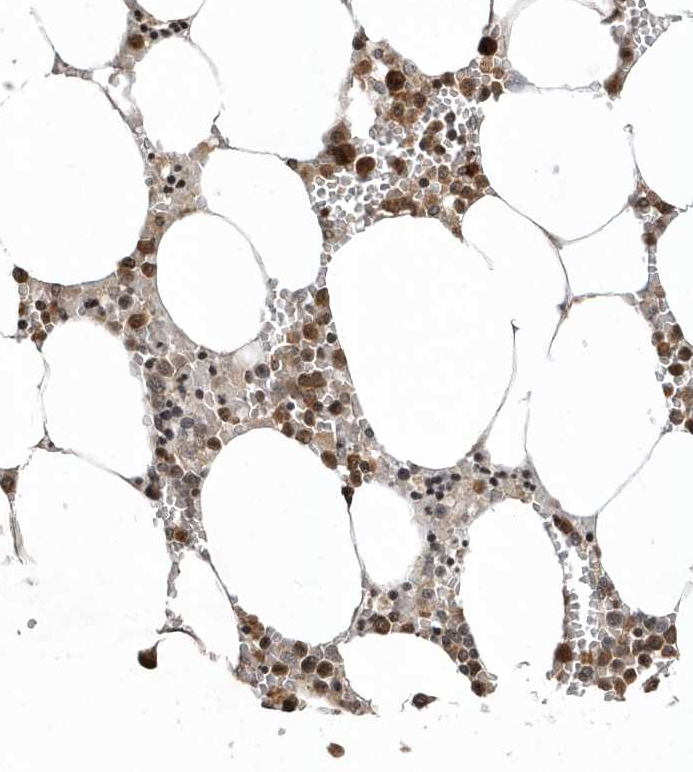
{"staining": {"intensity": "moderate", "quantity": ">75%", "location": "cytoplasmic/membranous,nuclear"}, "tissue": "bone marrow", "cell_type": "Hematopoietic cells", "image_type": "normal", "snomed": [{"axis": "morphology", "description": "Normal tissue, NOS"}, {"axis": "topography", "description": "Bone marrow"}], "caption": "Unremarkable bone marrow exhibits moderate cytoplasmic/membranous,nuclear expression in approximately >75% of hematopoietic cells, visualized by immunohistochemistry.", "gene": "EIF2B1", "patient": {"sex": "male", "age": 70}}